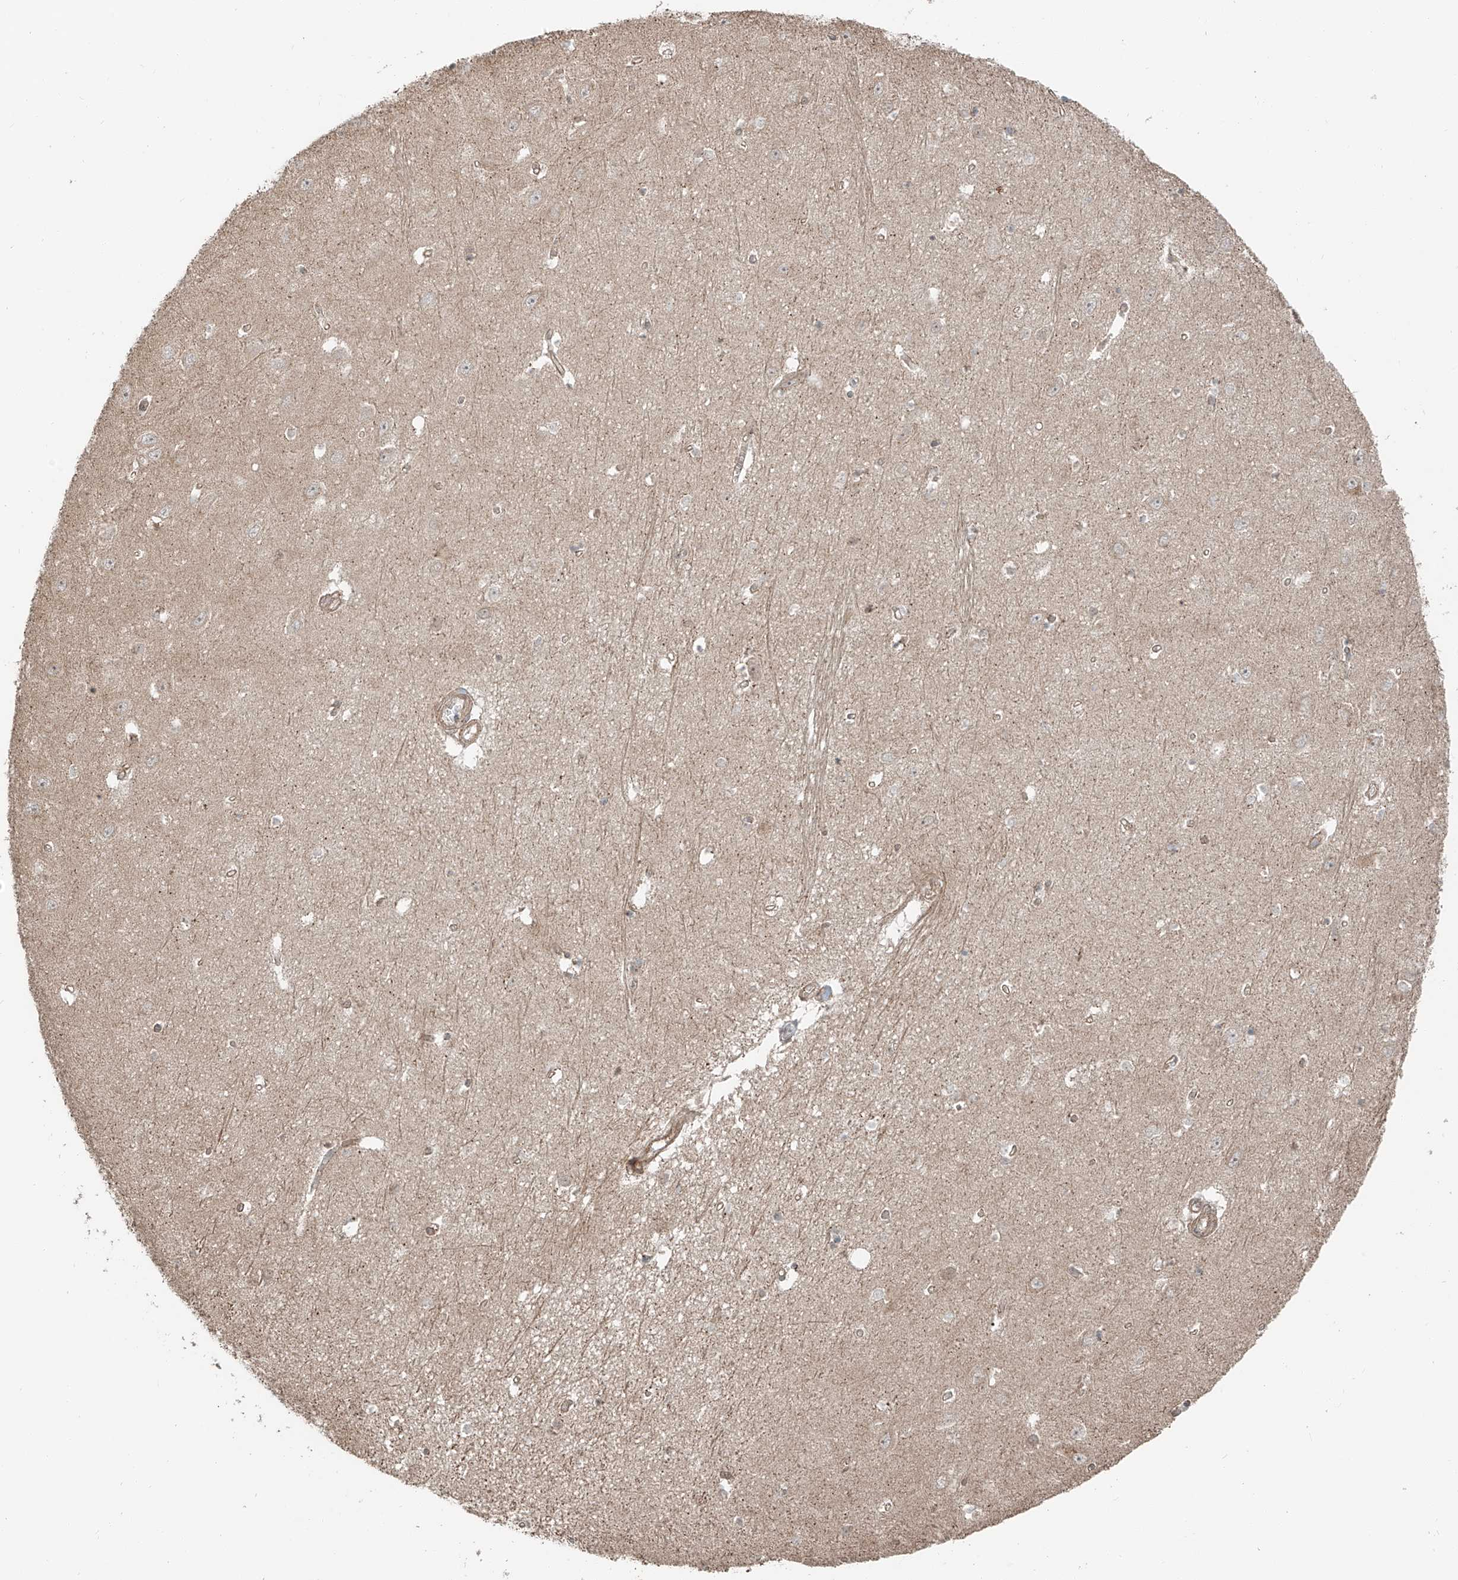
{"staining": {"intensity": "weak", "quantity": ">75%", "location": "cytoplasmic/membranous"}, "tissue": "hippocampus", "cell_type": "Glial cells", "image_type": "normal", "snomed": [{"axis": "morphology", "description": "Normal tissue, NOS"}, {"axis": "topography", "description": "Hippocampus"}], "caption": "Glial cells show low levels of weak cytoplasmic/membranous expression in about >75% of cells in benign human hippocampus.", "gene": "CEP162", "patient": {"sex": "female", "age": 64}}